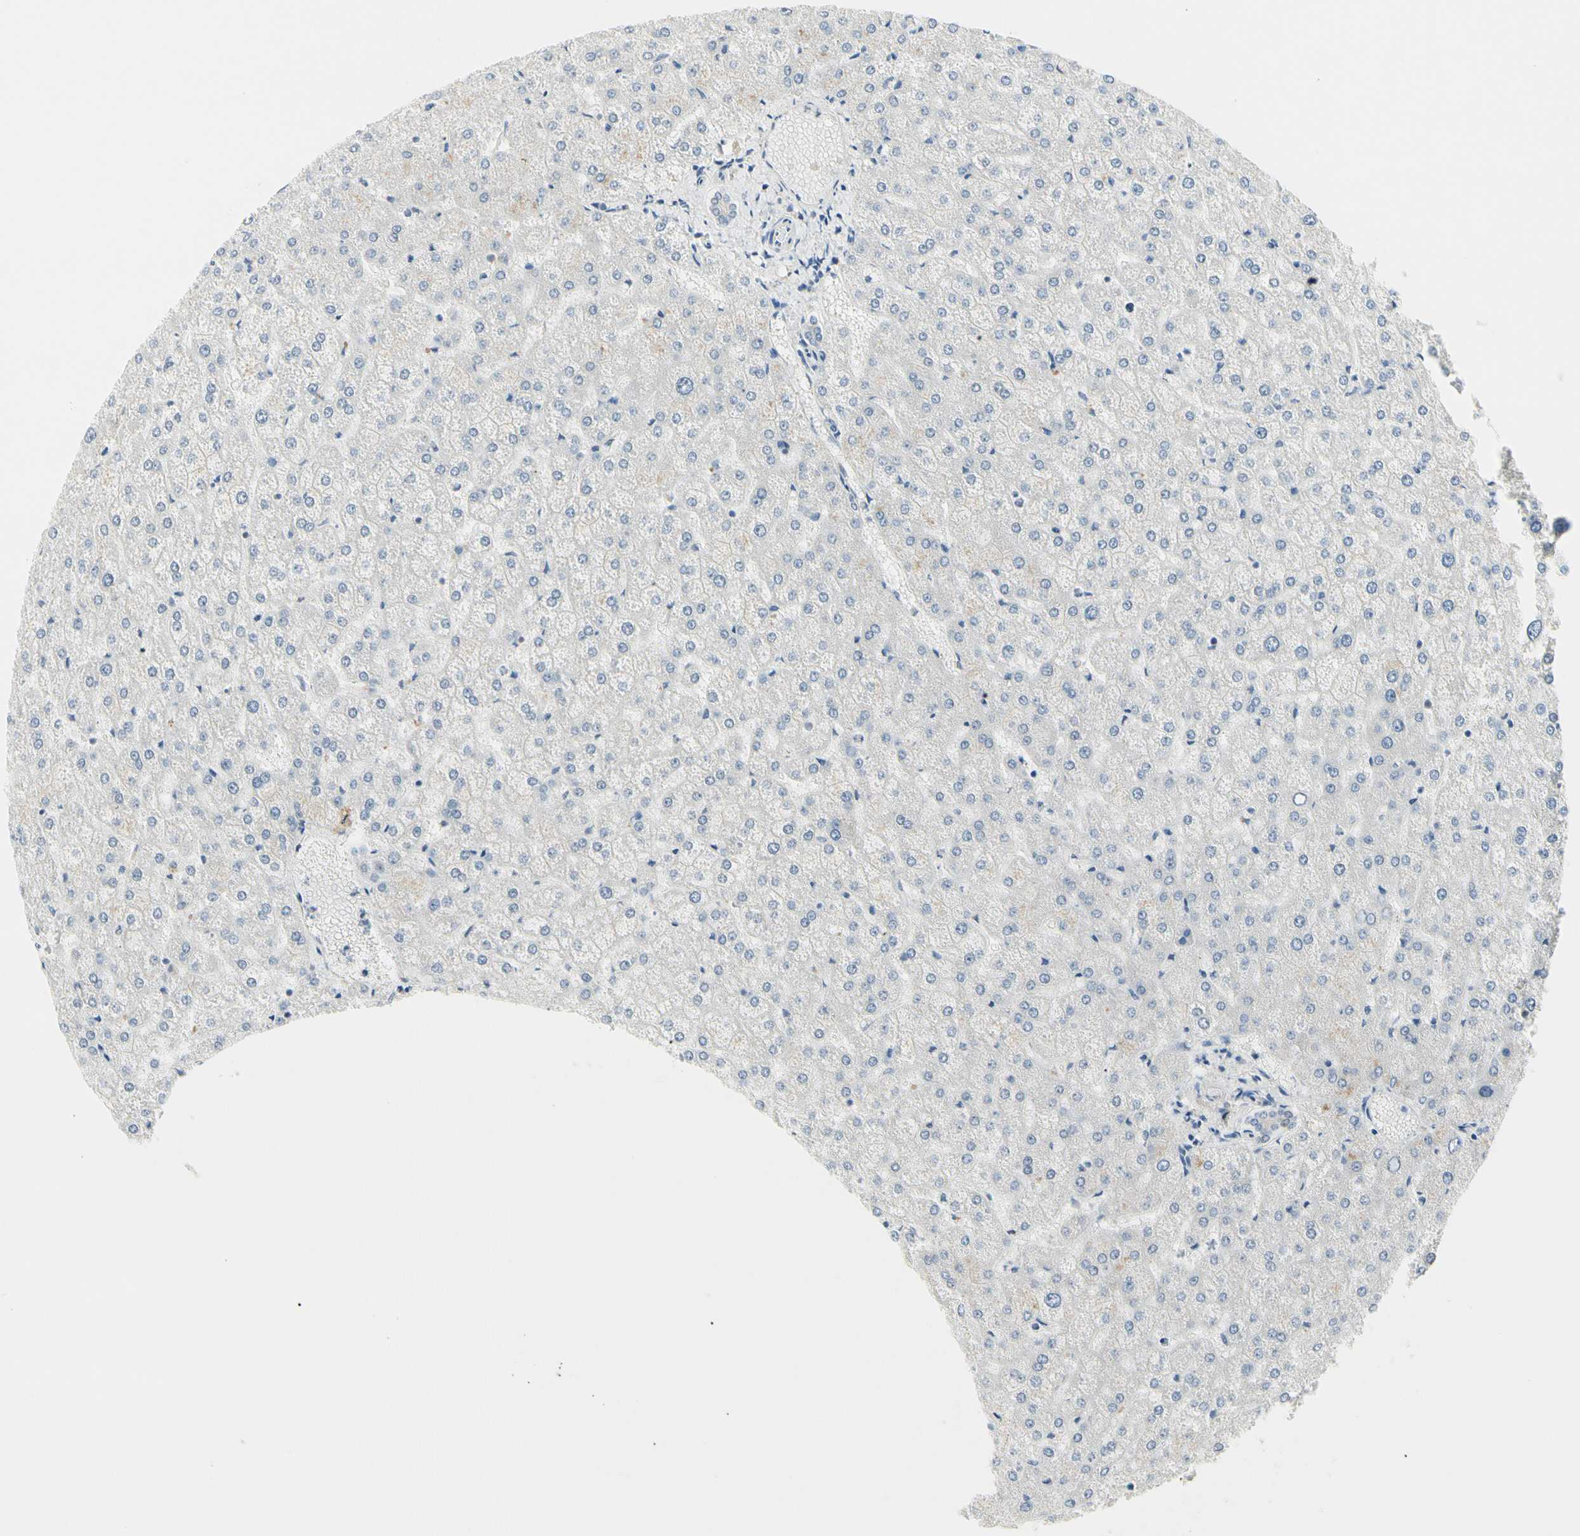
{"staining": {"intensity": "negative", "quantity": "none", "location": "none"}, "tissue": "liver", "cell_type": "Cholangiocytes", "image_type": "normal", "snomed": [{"axis": "morphology", "description": "Normal tissue, NOS"}, {"axis": "topography", "description": "Liver"}], "caption": "Protein analysis of normal liver exhibits no significant expression in cholangiocytes.", "gene": "NFKB2", "patient": {"sex": "female", "age": 32}}